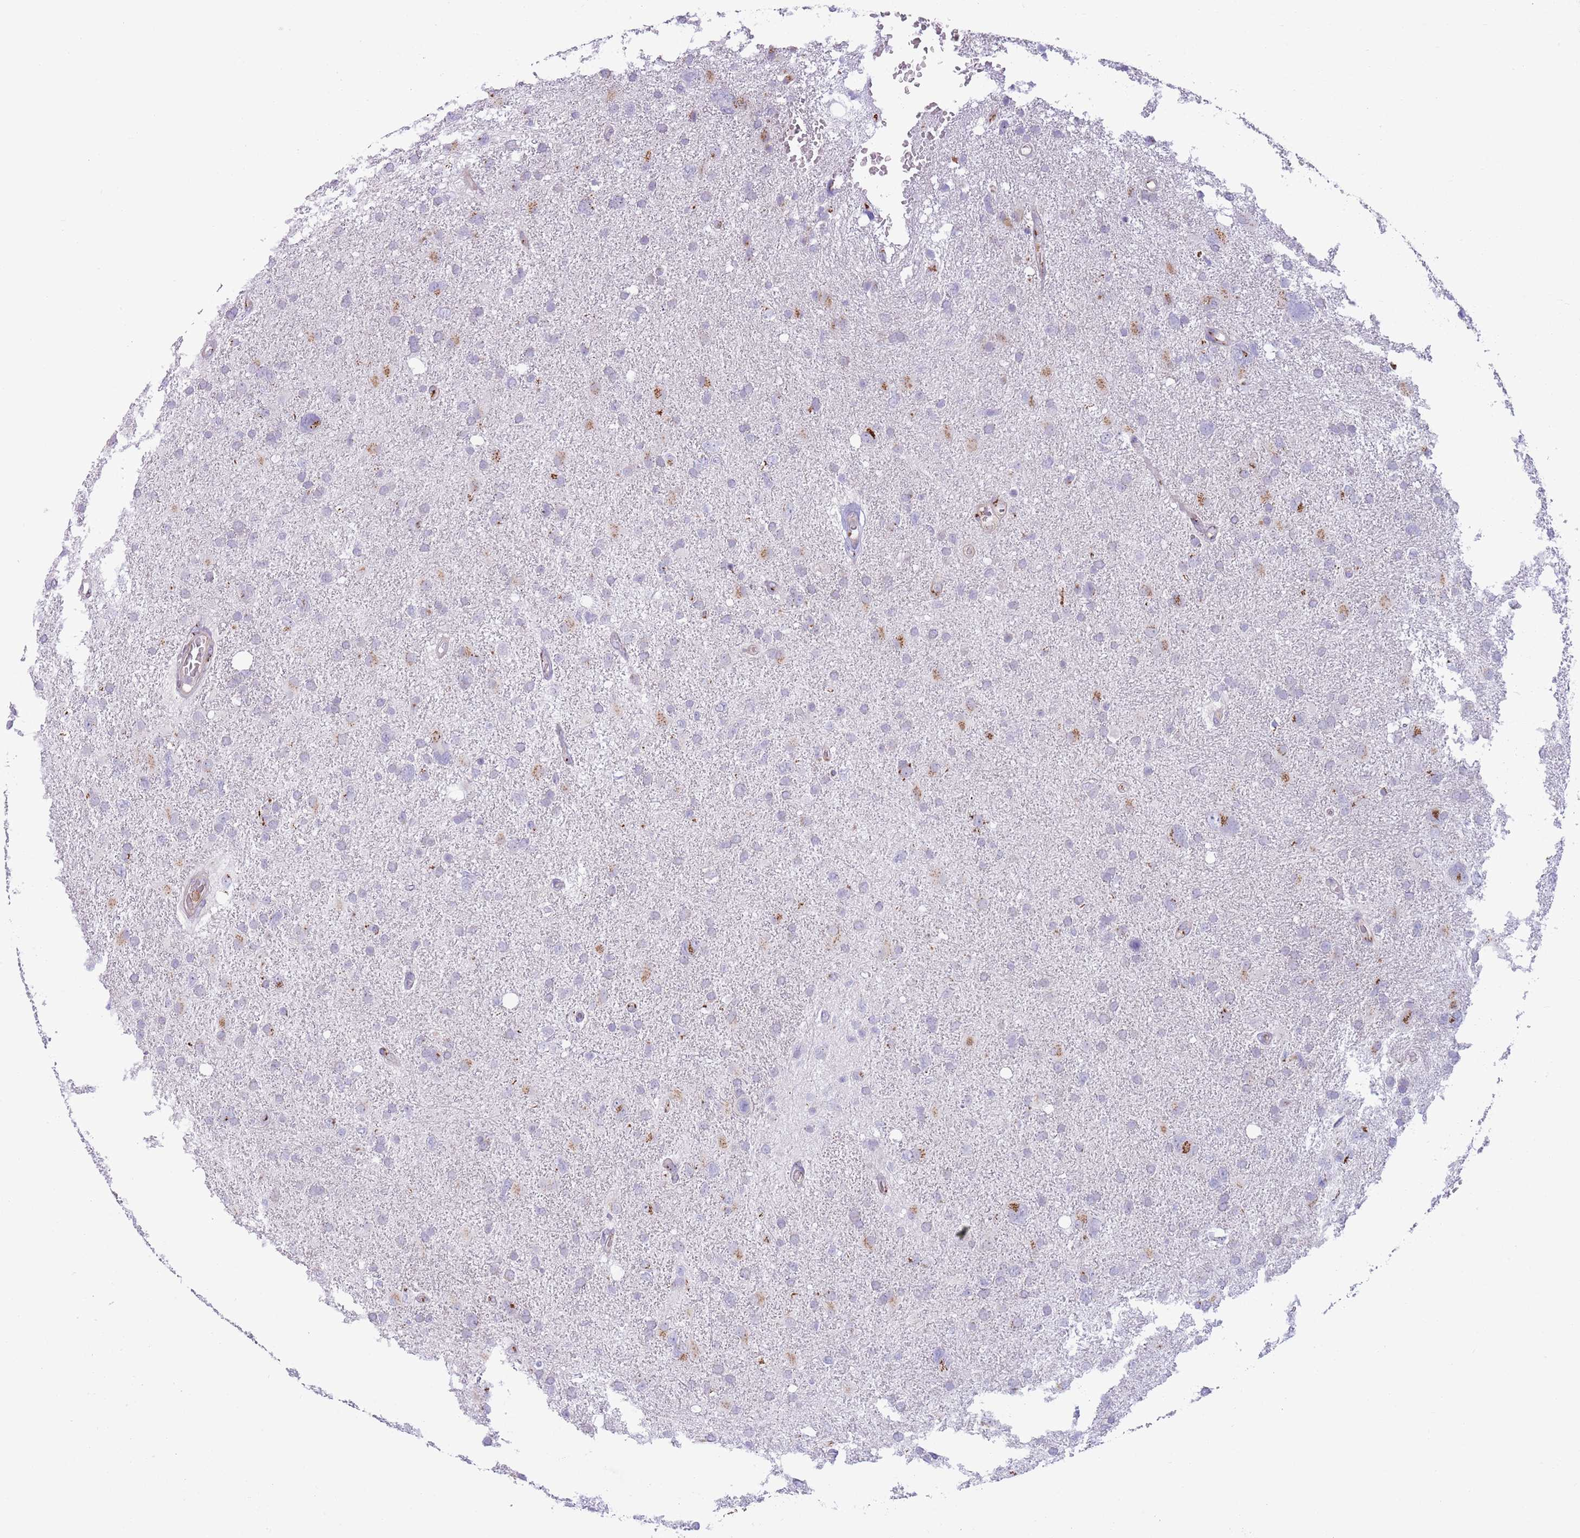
{"staining": {"intensity": "moderate", "quantity": "<25%", "location": "cytoplasmic/membranous"}, "tissue": "glioma", "cell_type": "Tumor cells", "image_type": "cancer", "snomed": [{"axis": "morphology", "description": "Glioma, malignant, High grade"}, {"axis": "topography", "description": "Brain"}], "caption": "Immunohistochemistry micrograph of human malignant glioma (high-grade) stained for a protein (brown), which reveals low levels of moderate cytoplasmic/membranous expression in about <25% of tumor cells.", "gene": "C20orf96", "patient": {"sex": "male", "age": 61}}